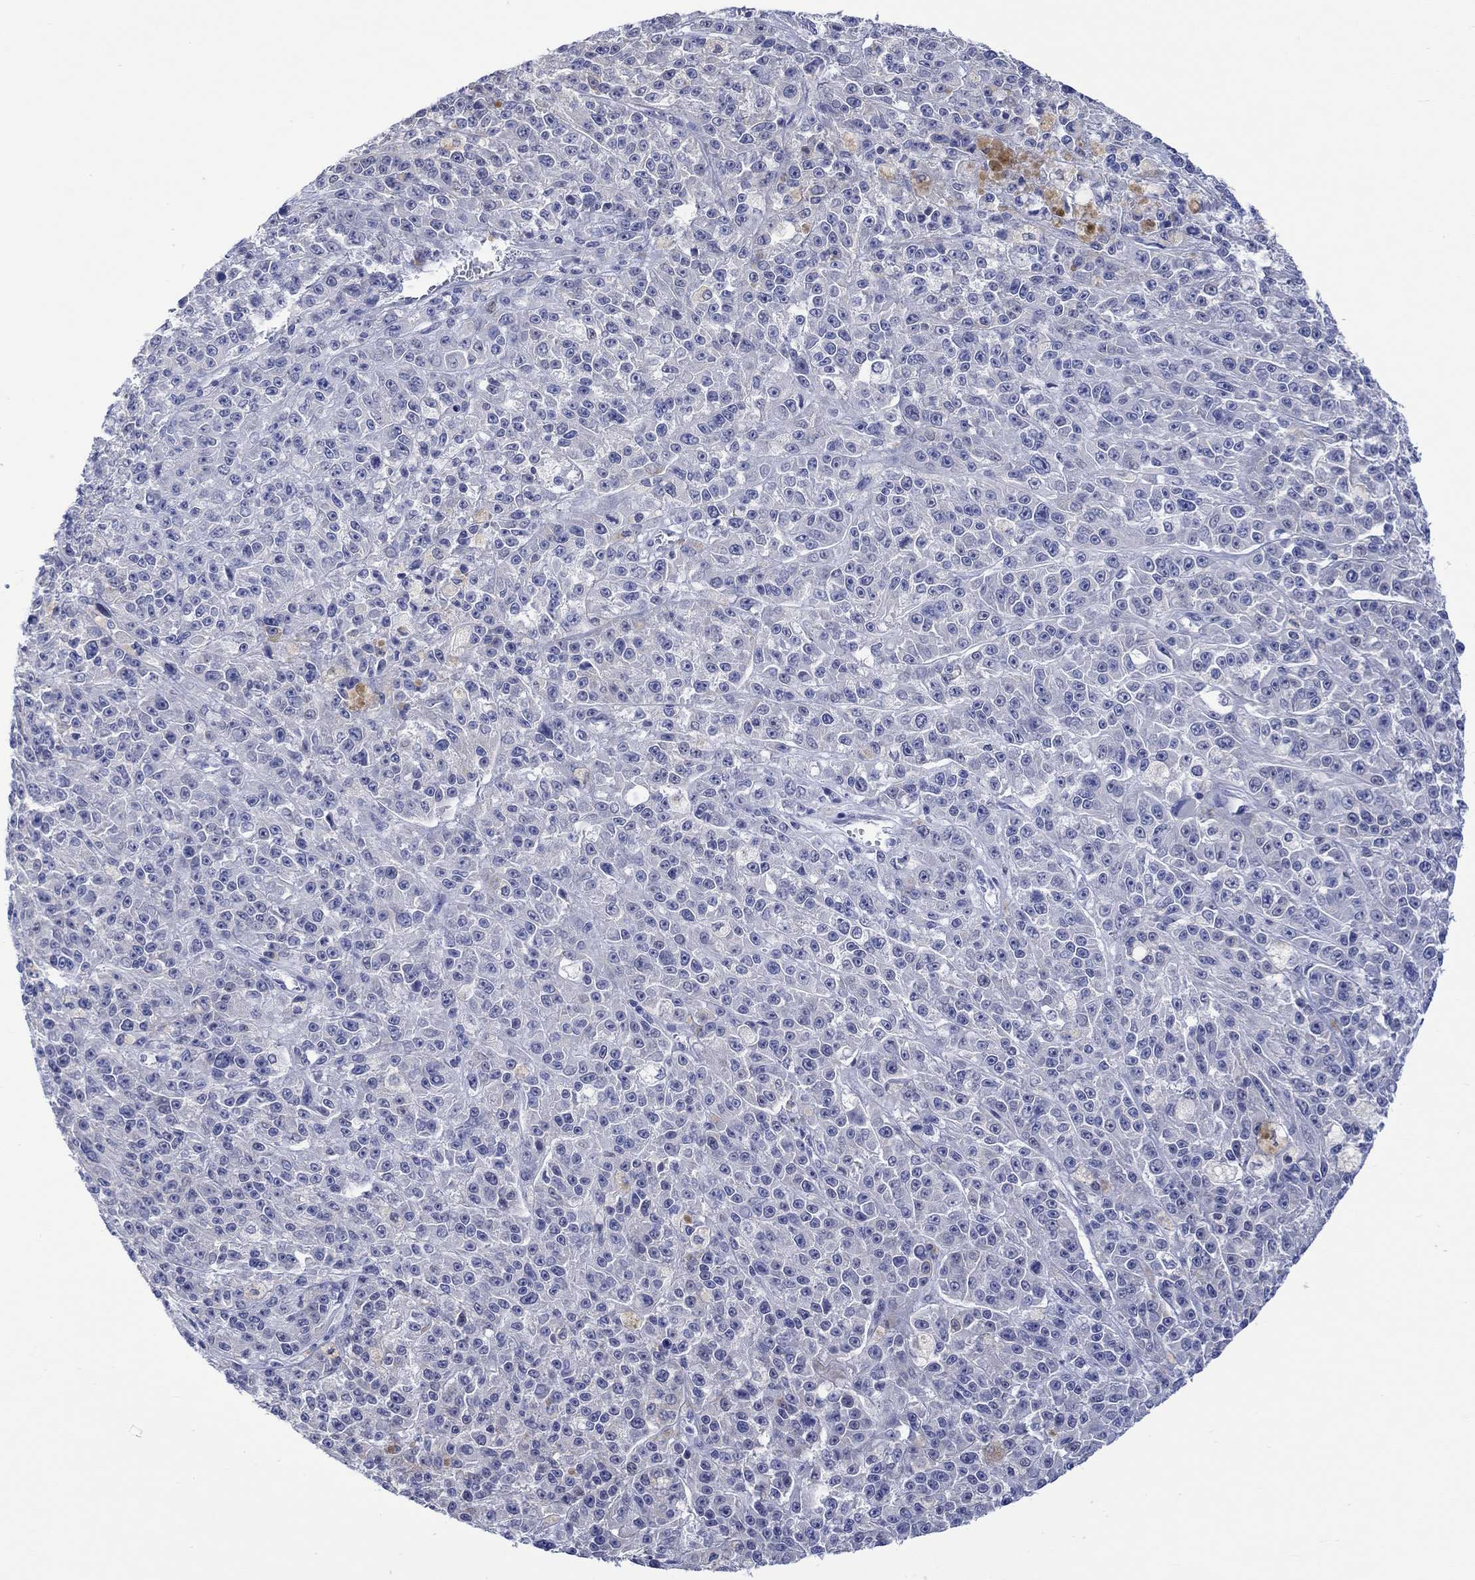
{"staining": {"intensity": "negative", "quantity": "none", "location": "none"}, "tissue": "melanoma", "cell_type": "Tumor cells", "image_type": "cancer", "snomed": [{"axis": "morphology", "description": "Malignant melanoma, NOS"}, {"axis": "topography", "description": "Skin"}], "caption": "The IHC histopathology image has no significant positivity in tumor cells of melanoma tissue.", "gene": "MSI1", "patient": {"sex": "female", "age": 58}}